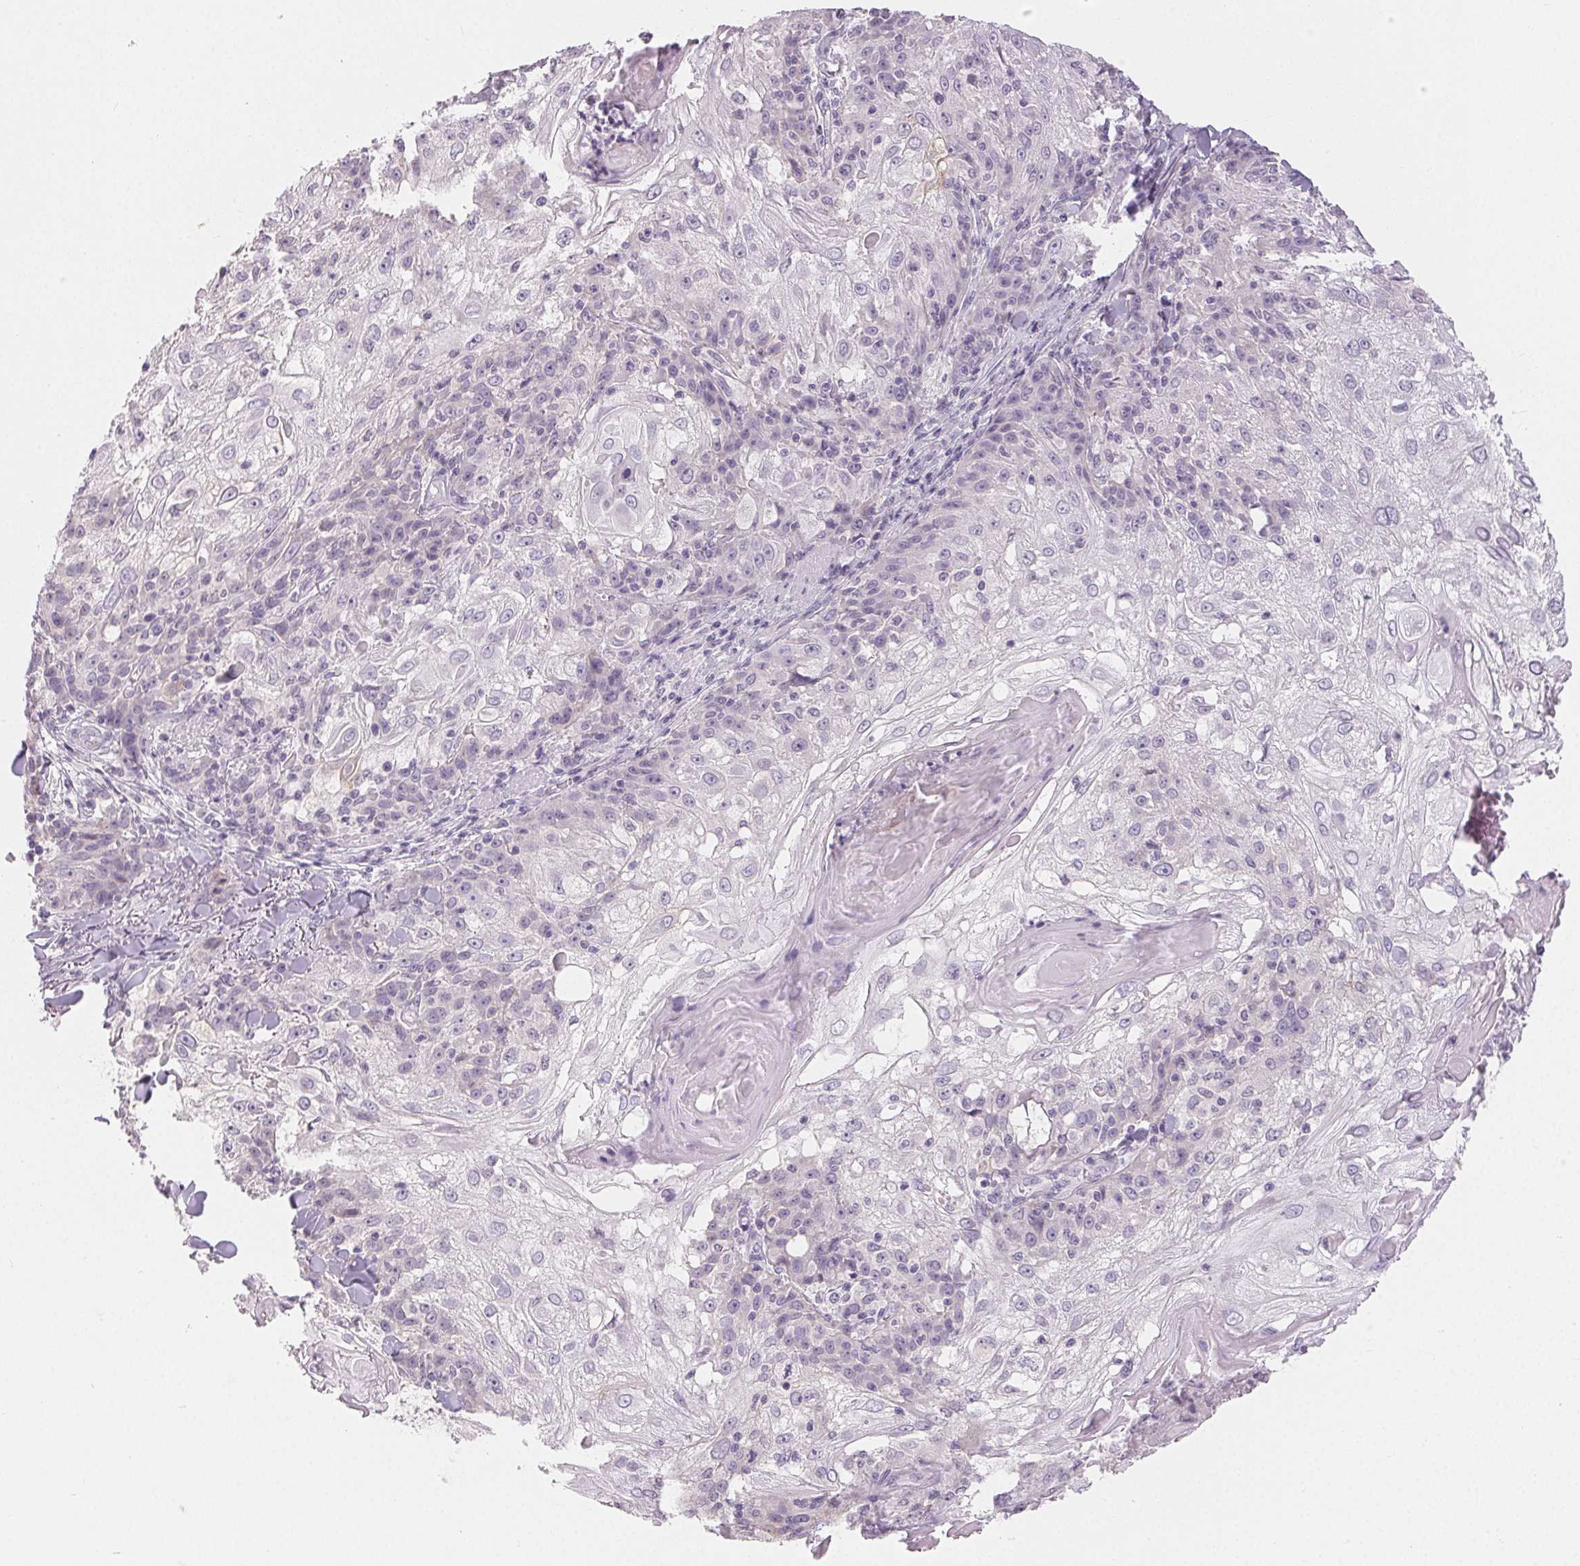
{"staining": {"intensity": "negative", "quantity": "none", "location": "none"}, "tissue": "skin cancer", "cell_type": "Tumor cells", "image_type": "cancer", "snomed": [{"axis": "morphology", "description": "Normal tissue, NOS"}, {"axis": "morphology", "description": "Squamous cell carcinoma, NOS"}, {"axis": "topography", "description": "Skin"}], "caption": "High power microscopy micrograph of an immunohistochemistry (IHC) micrograph of skin cancer (squamous cell carcinoma), revealing no significant expression in tumor cells.", "gene": "SFTPD", "patient": {"sex": "female", "age": 83}}